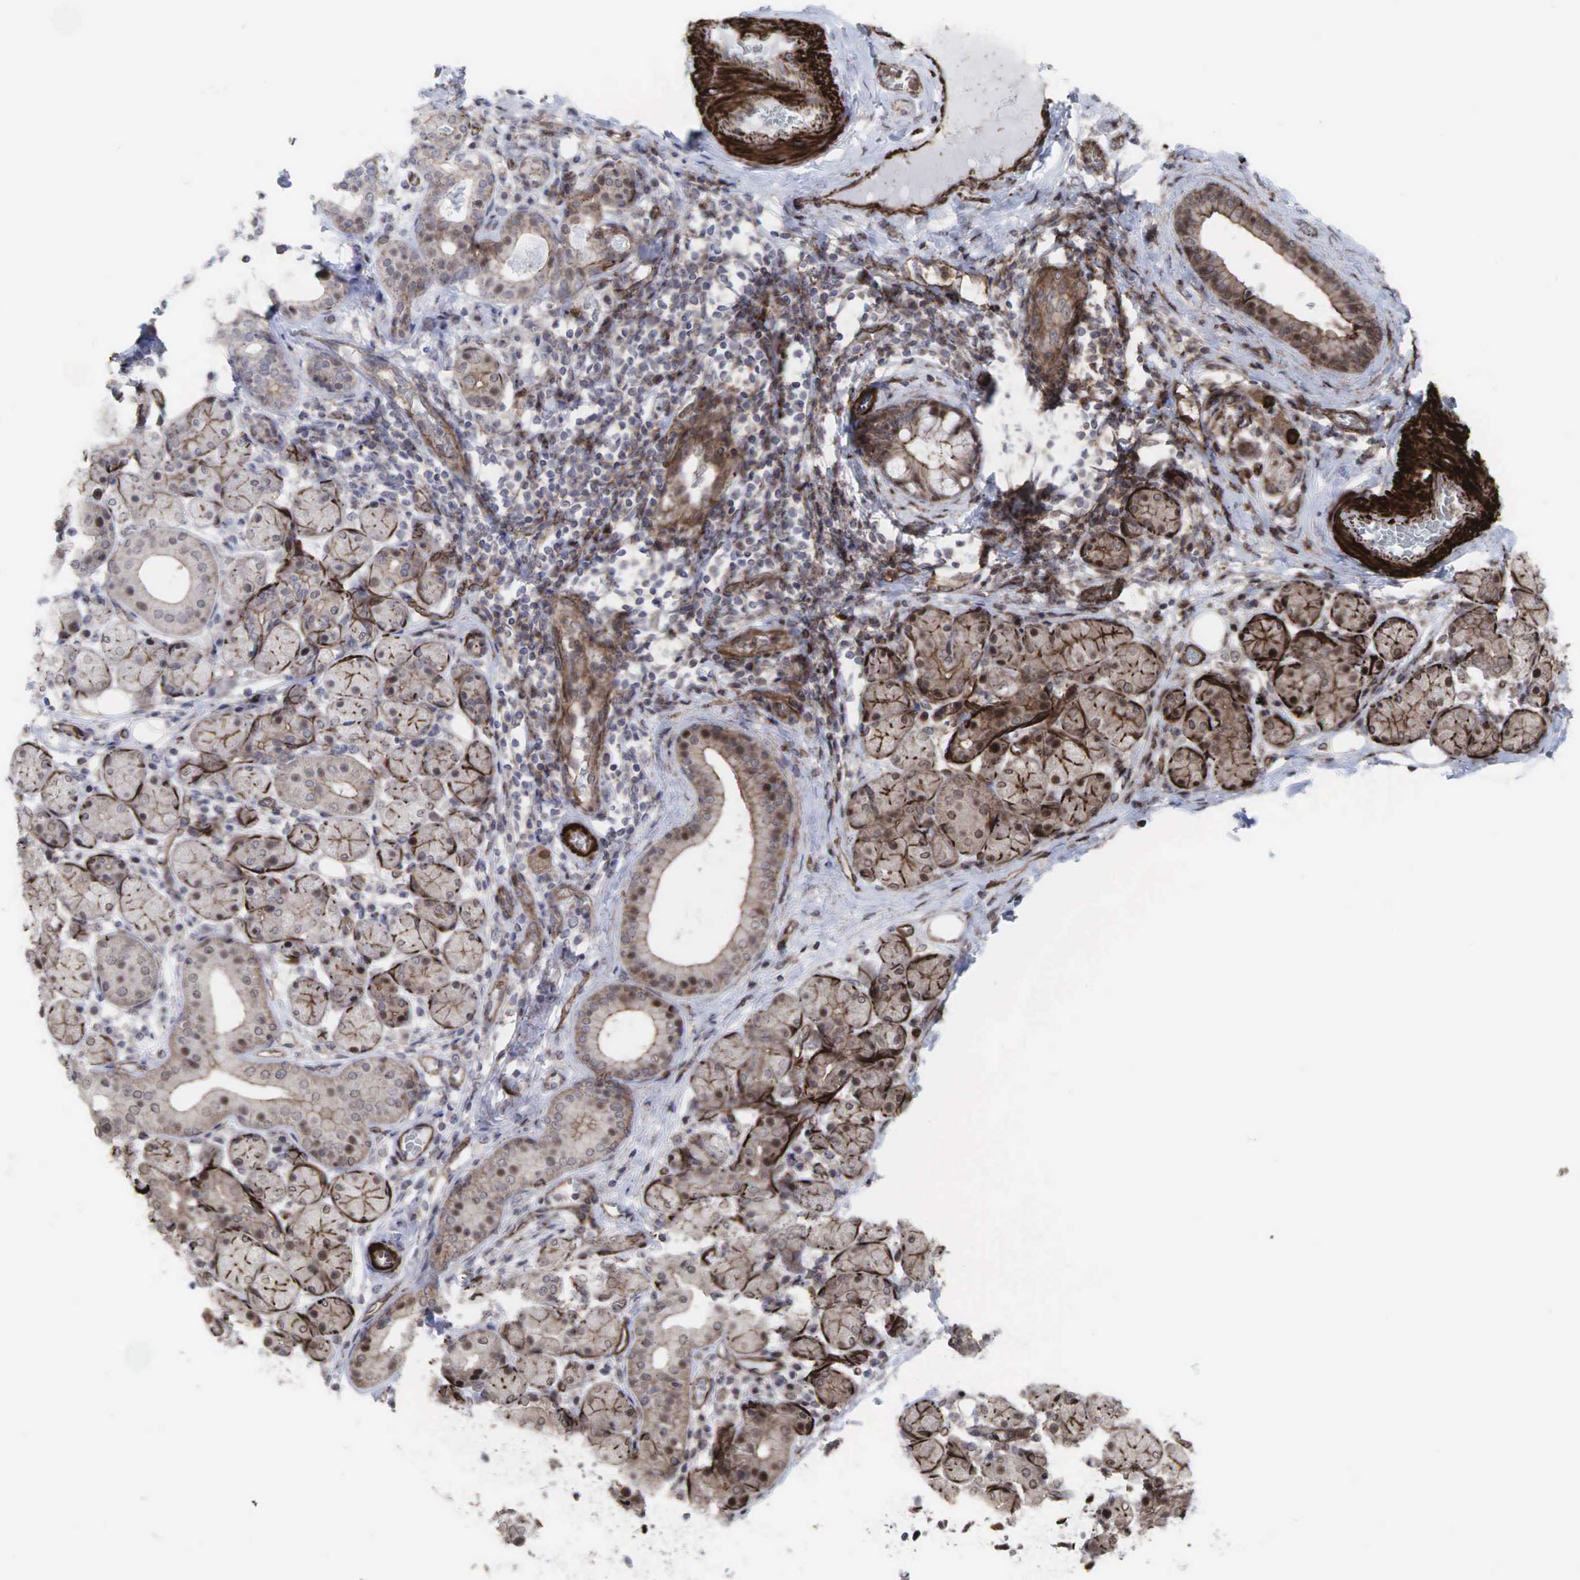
{"staining": {"intensity": "moderate", "quantity": ">75%", "location": "cytoplasmic/membranous"}, "tissue": "salivary gland", "cell_type": "Glandular cells", "image_type": "normal", "snomed": [{"axis": "morphology", "description": "Normal tissue, NOS"}, {"axis": "topography", "description": "Salivary gland"}, {"axis": "topography", "description": "Peripheral nerve tissue"}], "caption": "IHC histopathology image of unremarkable salivary gland: salivary gland stained using immunohistochemistry shows medium levels of moderate protein expression localized specifically in the cytoplasmic/membranous of glandular cells, appearing as a cytoplasmic/membranous brown color.", "gene": "GPRASP1", "patient": {"sex": "male", "age": 62}}